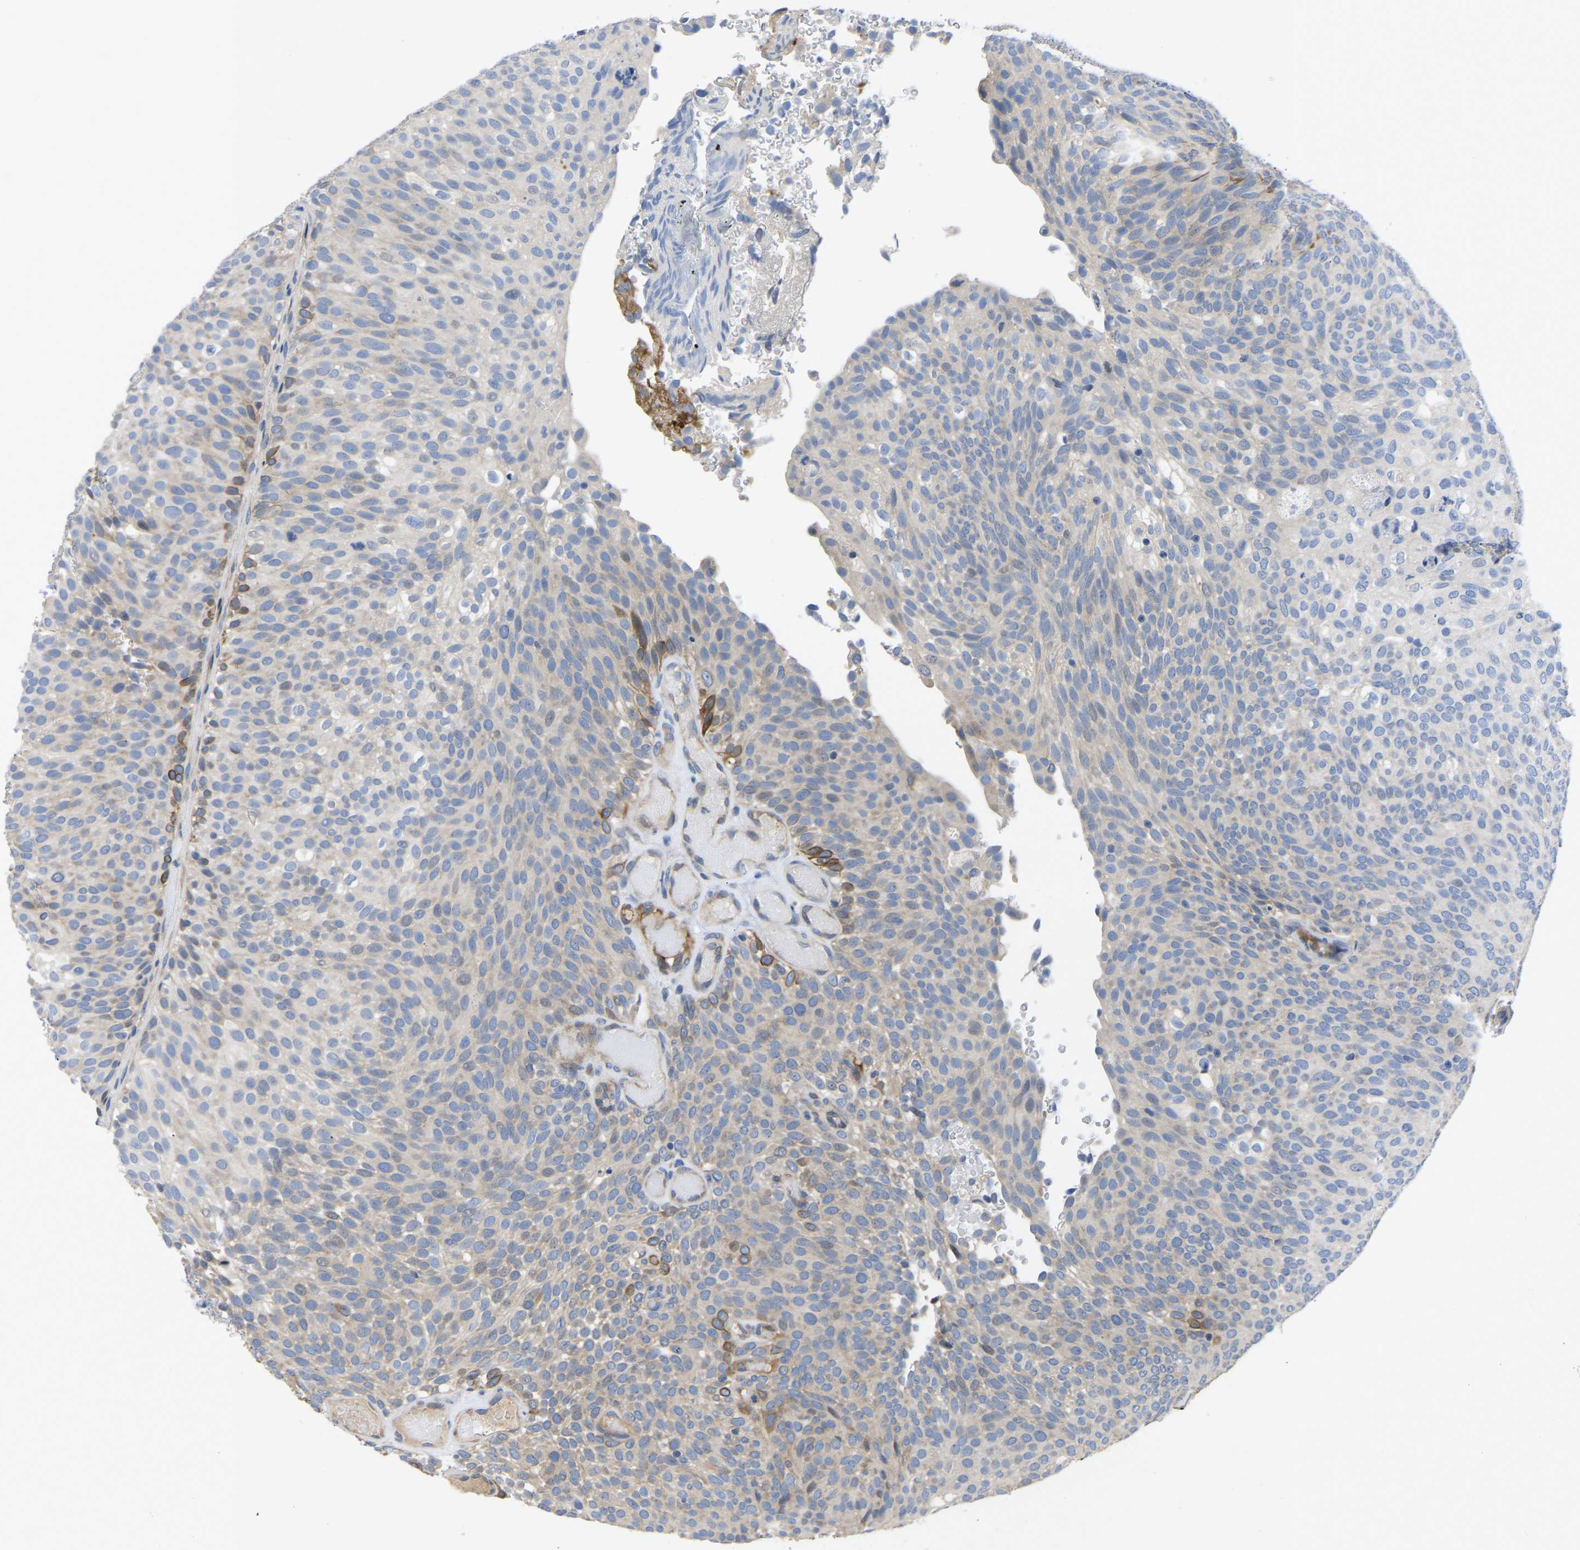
{"staining": {"intensity": "moderate", "quantity": "<25%", "location": "cytoplasmic/membranous"}, "tissue": "urothelial cancer", "cell_type": "Tumor cells", "image_type": "cancer", "snomed": [{"axis": "morphology", "description": "Urothelial carcinoma, Low grade"}, {"axis": "topography", "description": "Urinary bladder"}], "caption": "Tumor cells demonstrate low levels of moderate cytoplasmic/membranous expression in about <25% of cells in human urothelial cancer. (brown staining indicates protein expression, while blue staining denotes nuclei).", "gene": "ABCA10", "patient": {"sex": "male", "age": 78}}